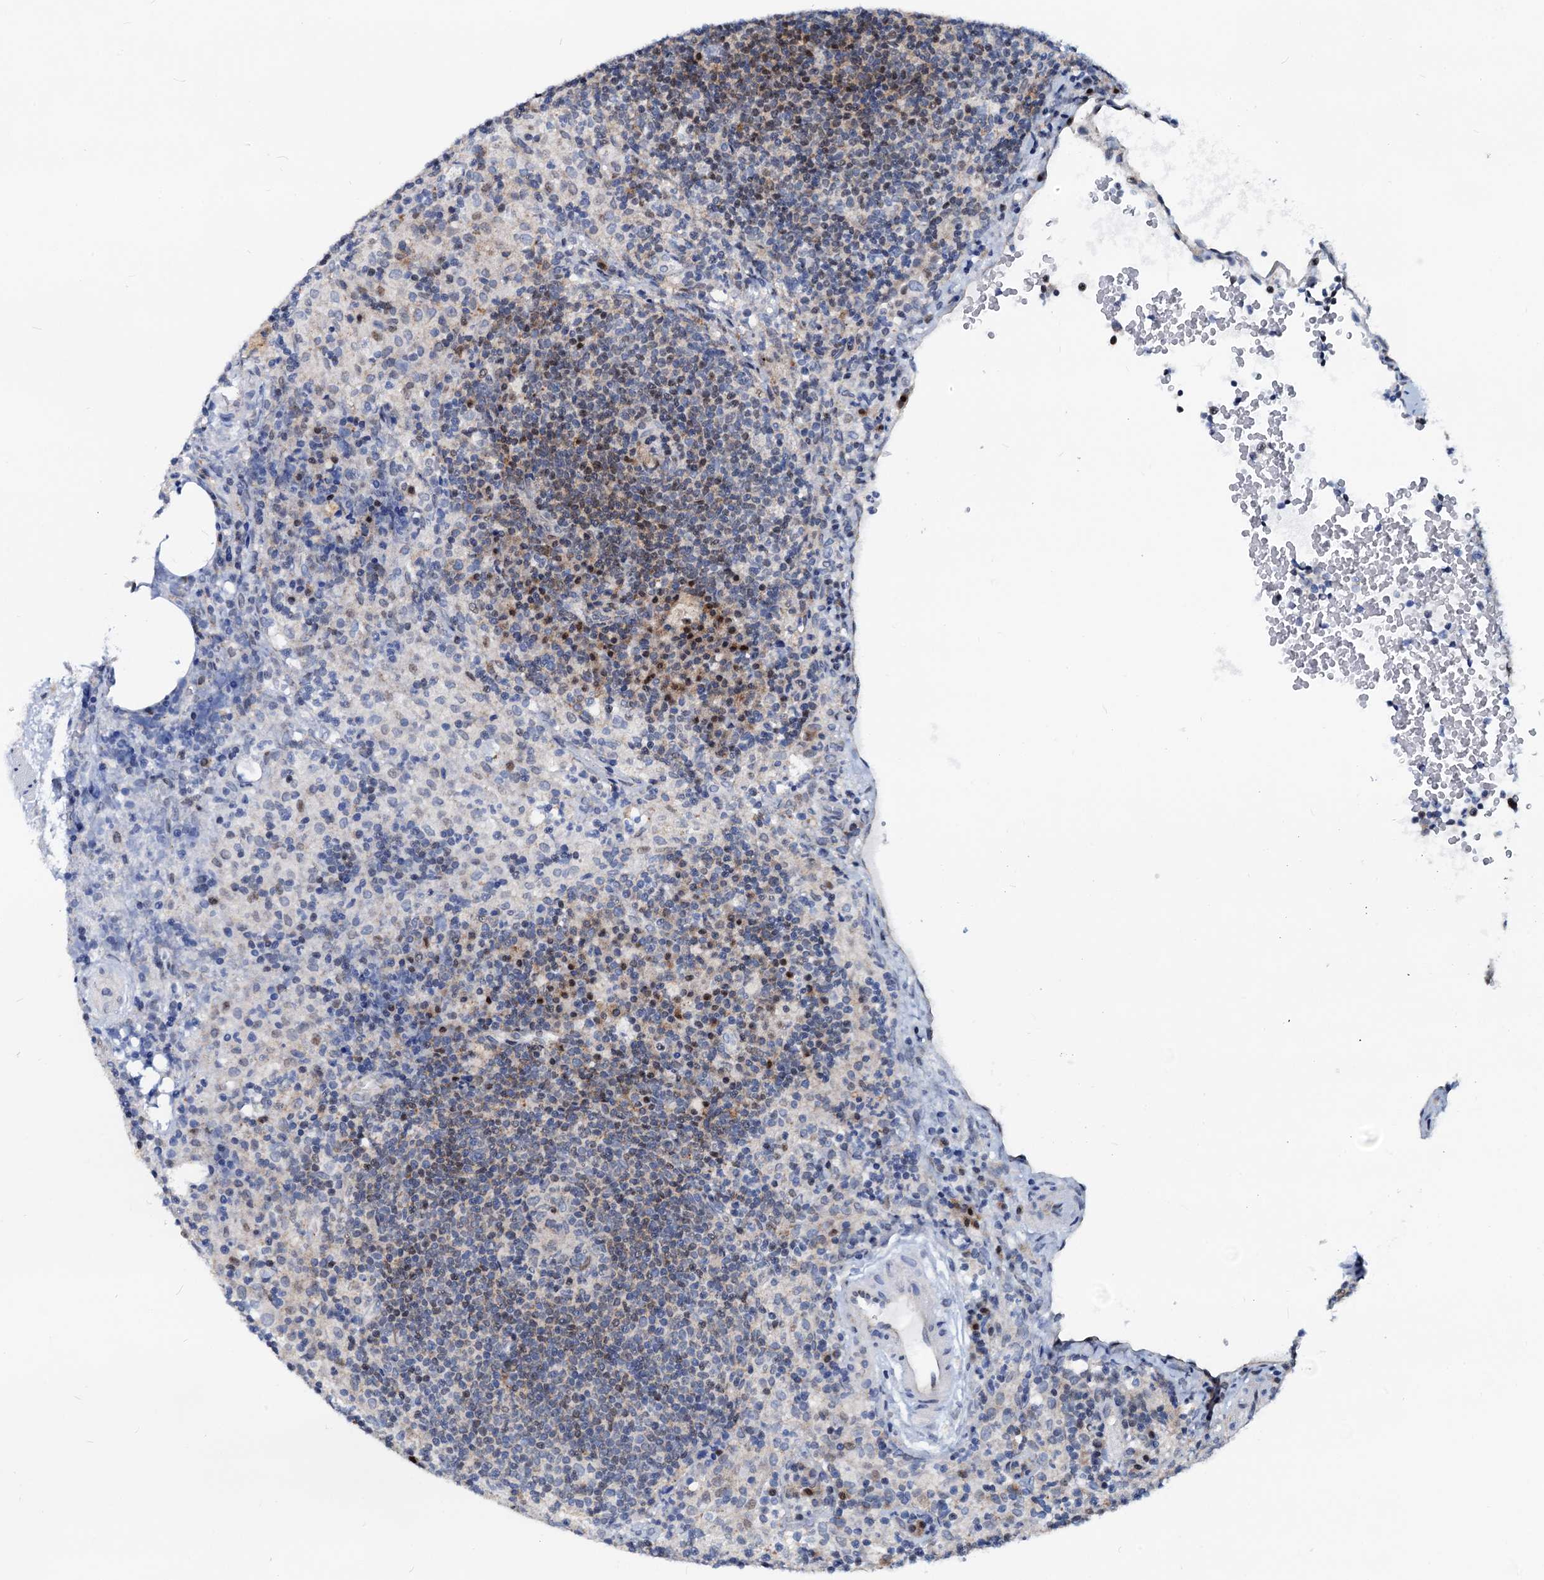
{"staining": {"intensity": "moderate", "quantity": "<25%", "location": "nuclear"}, "tissue": "lymph node", "cell_type": "Germinal center cells", "image_type": "normal", "snomed": [{"axis": "morphology", "description": "Normal tissue, NOS"}, {"axis": "topography", "description": "Lymph node"}], "caption": "Lymph node stained for a protein reveals moderate nuclear positivity in germinal center cells. The staining was performed using DAB to visualize the protein expression in brown, while the nuclei were stained in blue with hematoxylin (Magnification: 20x).", "gene": "PTGES3", "patient": {"sex": "female", "age": 70}}